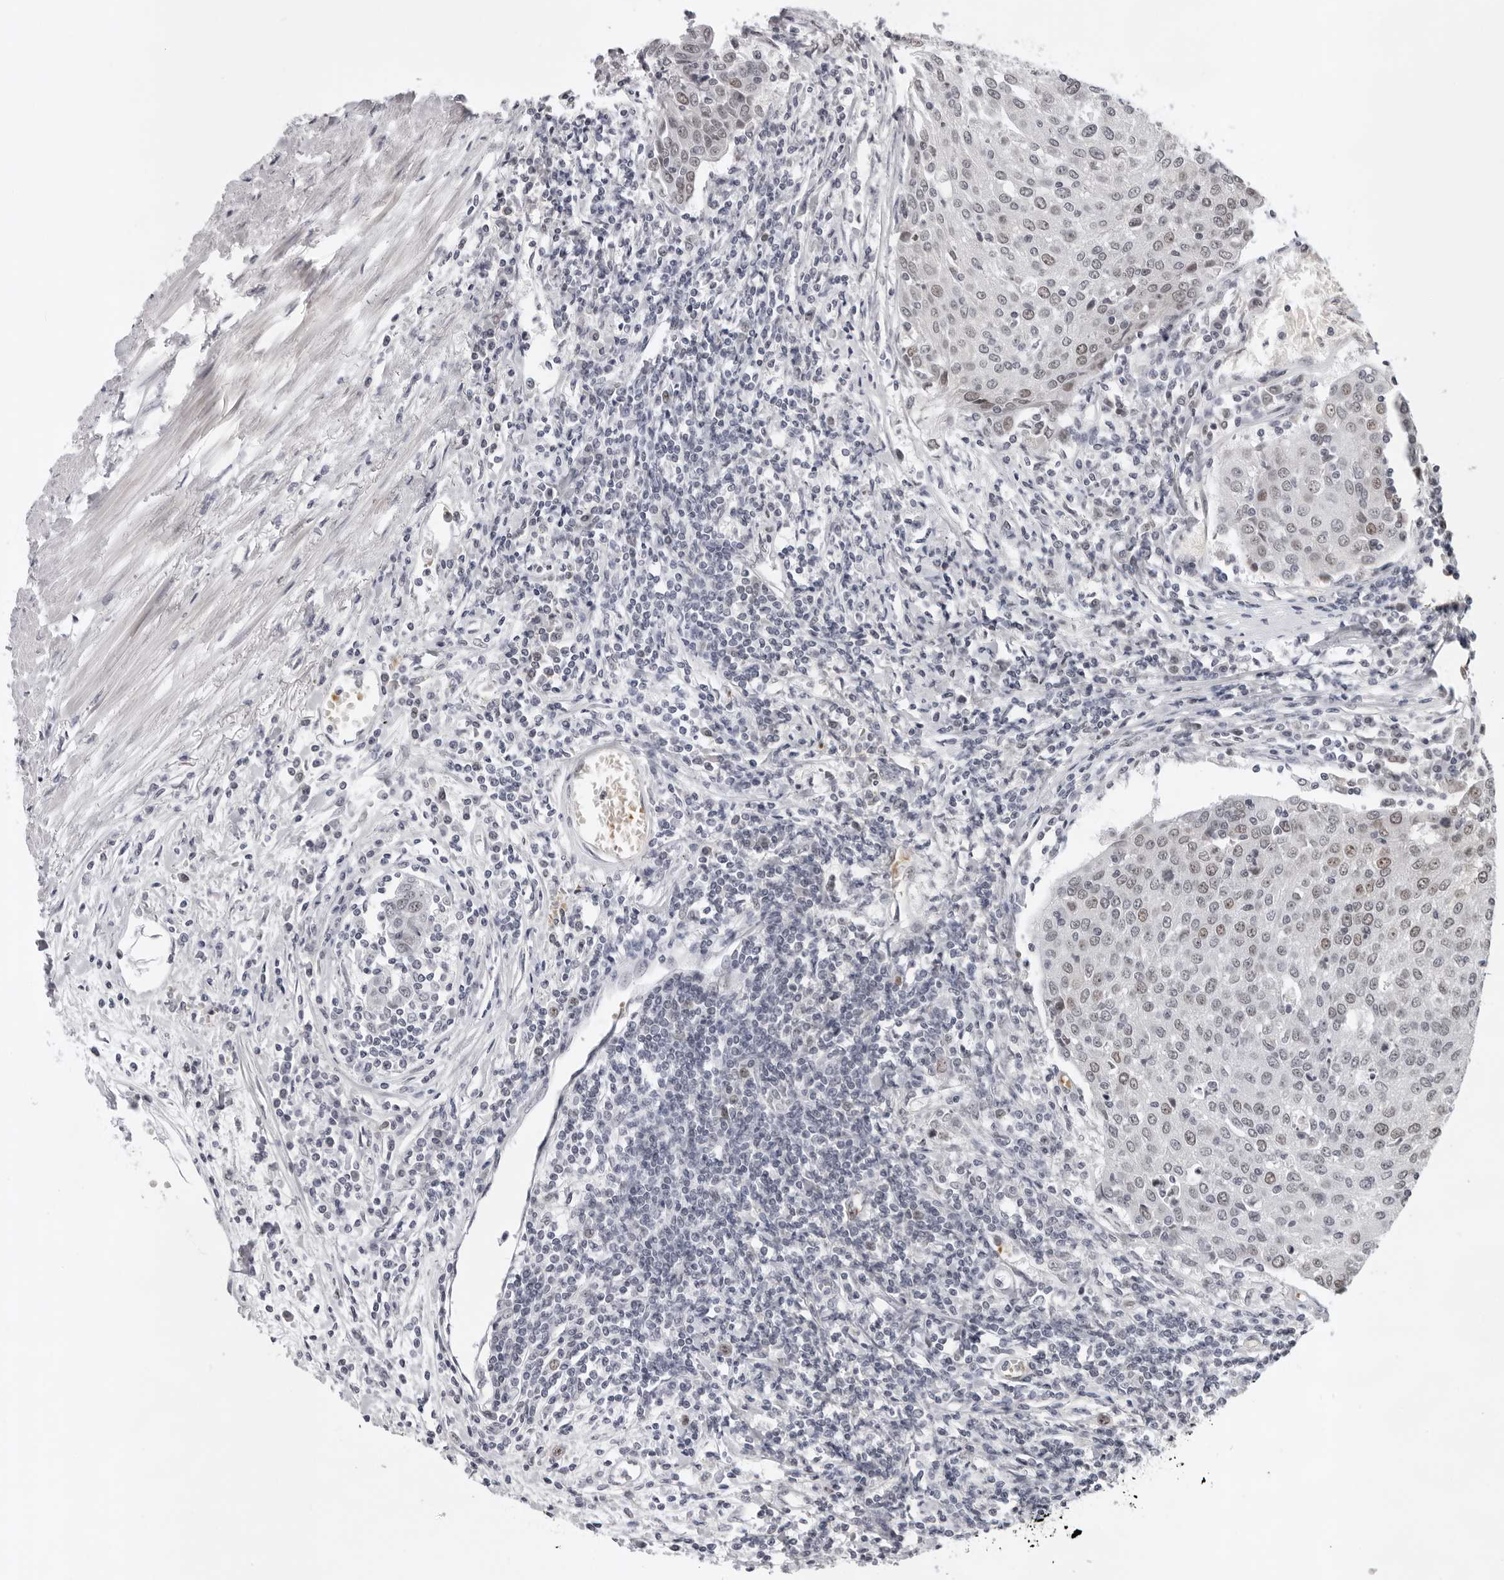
{"staining": {"intensity": "weak", "quantity": ">75%", "location": "nuclear"}, "tissue": "urothelial cancer", "cell_type": "Tumor cells", "image_type": "cancer", "snomed": [{"axis": "morphology", "description": "Urothelial carcinoma, High grade"}, {"axis": "topography", "description": "Urinary bladder"}], "caption": "High-magnification brightfield microscopy of urothelial carcinoma (high-grade) stained with DAB (3,3'-diaminobenzidine) (brown) and counterstained with hematoxylin (blue). tumor cells exhibit weak nuclear staining is identified in approximately>75% of cells. The staining is performed using DAB brown chromogen to label protein expression. The nuclei are counter-stained blue using hematoxylin.", "gene": "USP1", "patient": {"sex": "female", "age": 85}}